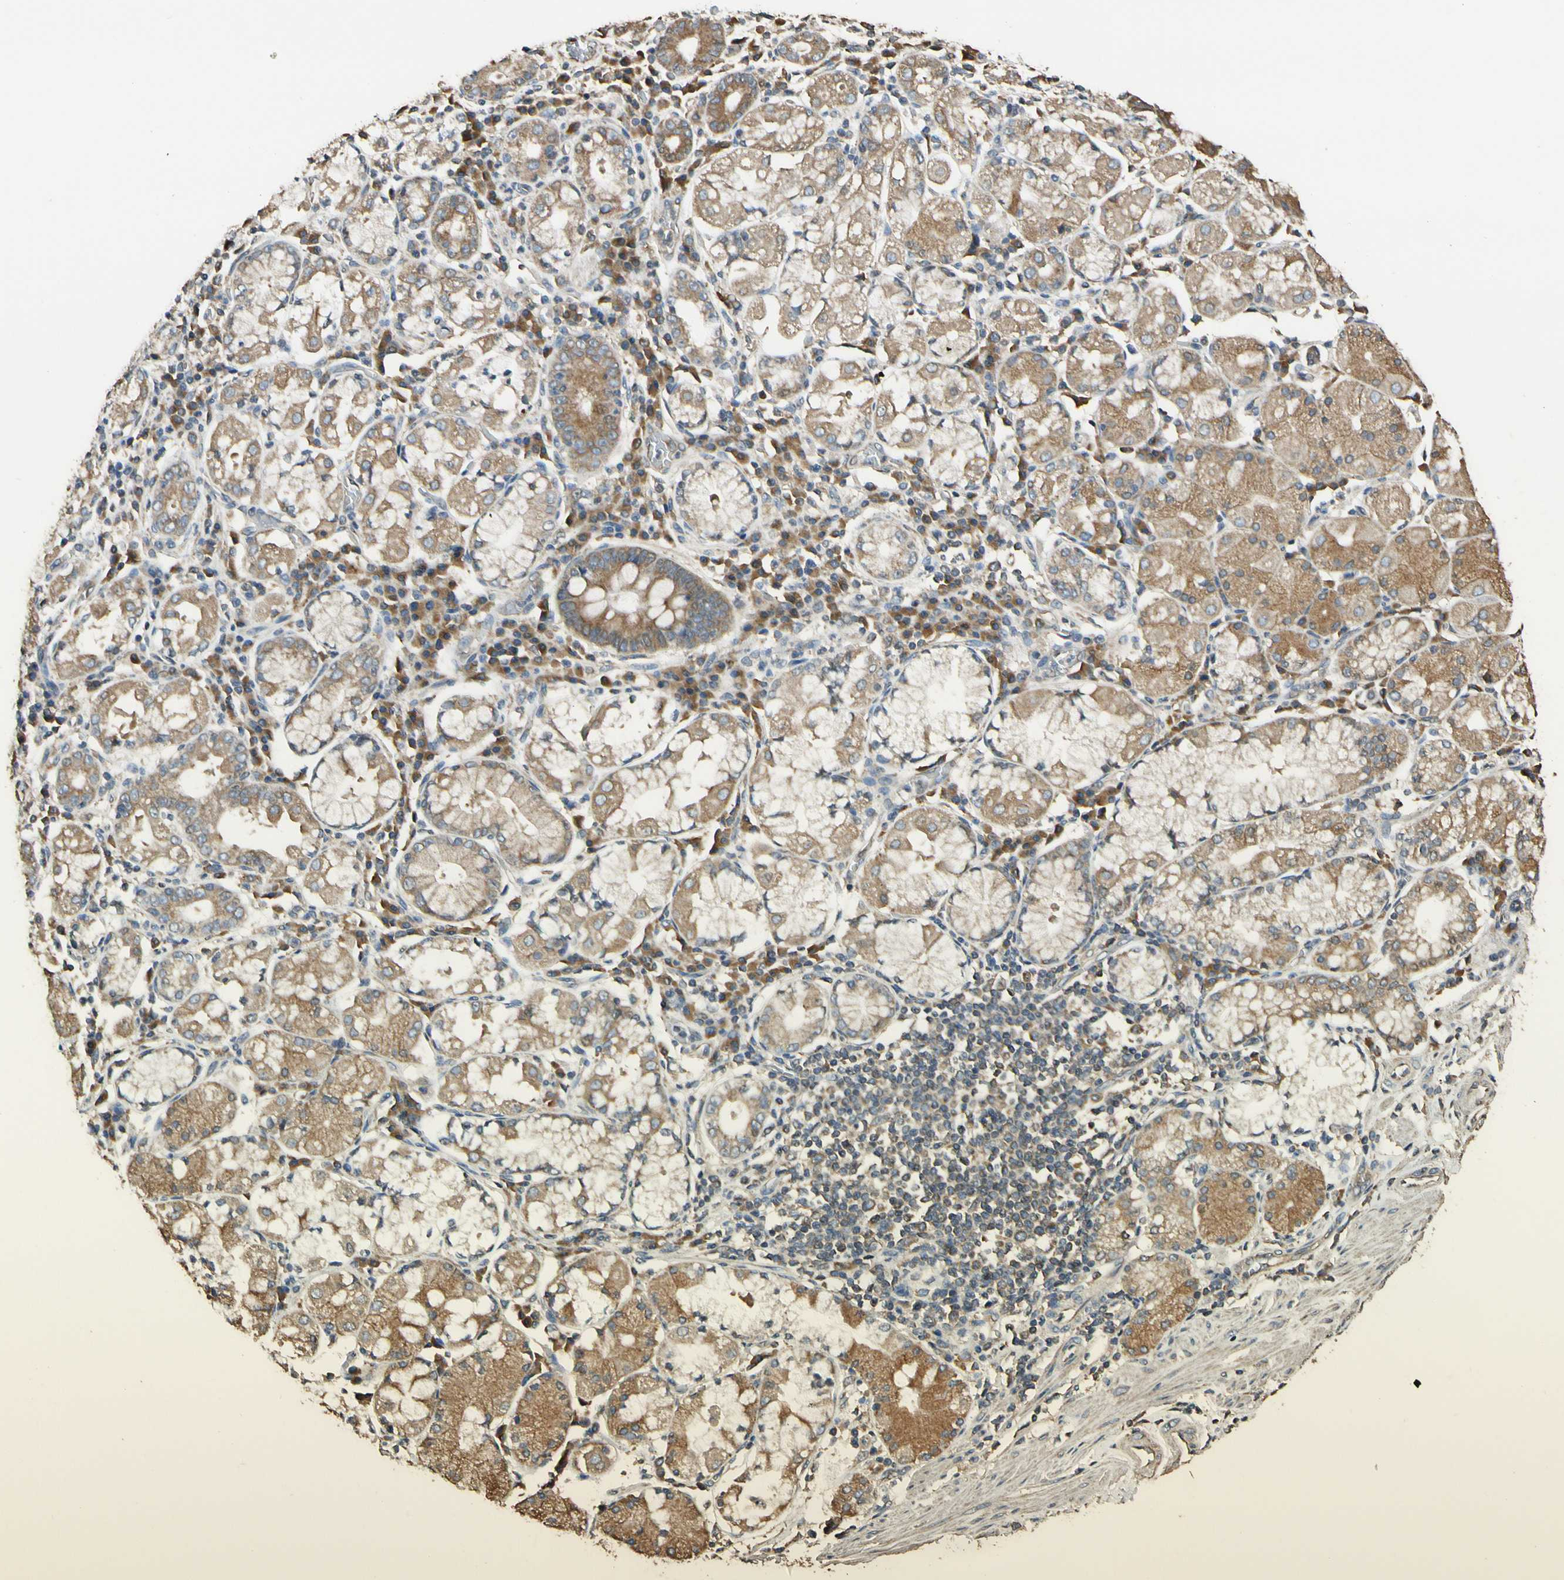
{"staining": {"intensity": "moderate", "quantity": ">75%", "location": "cytoplasmic/membranous"}, "tissue": "stomach cancer", "cell_type": "Tumor cells", "image_type": "cancer", "snomed": [{"axis": "morphology", "description": "Adenocarcinoma, NOS"}, {"axis": "topography", "description": "Stomach"}], "caption": "Brown immunohistochemical staining in stomach cancer reveals moderate cytoplasmic/membranous staining in approximately >75% of tumor cells.", "gene": "STX18", "patient": {"sex": "male", "age": 82}}